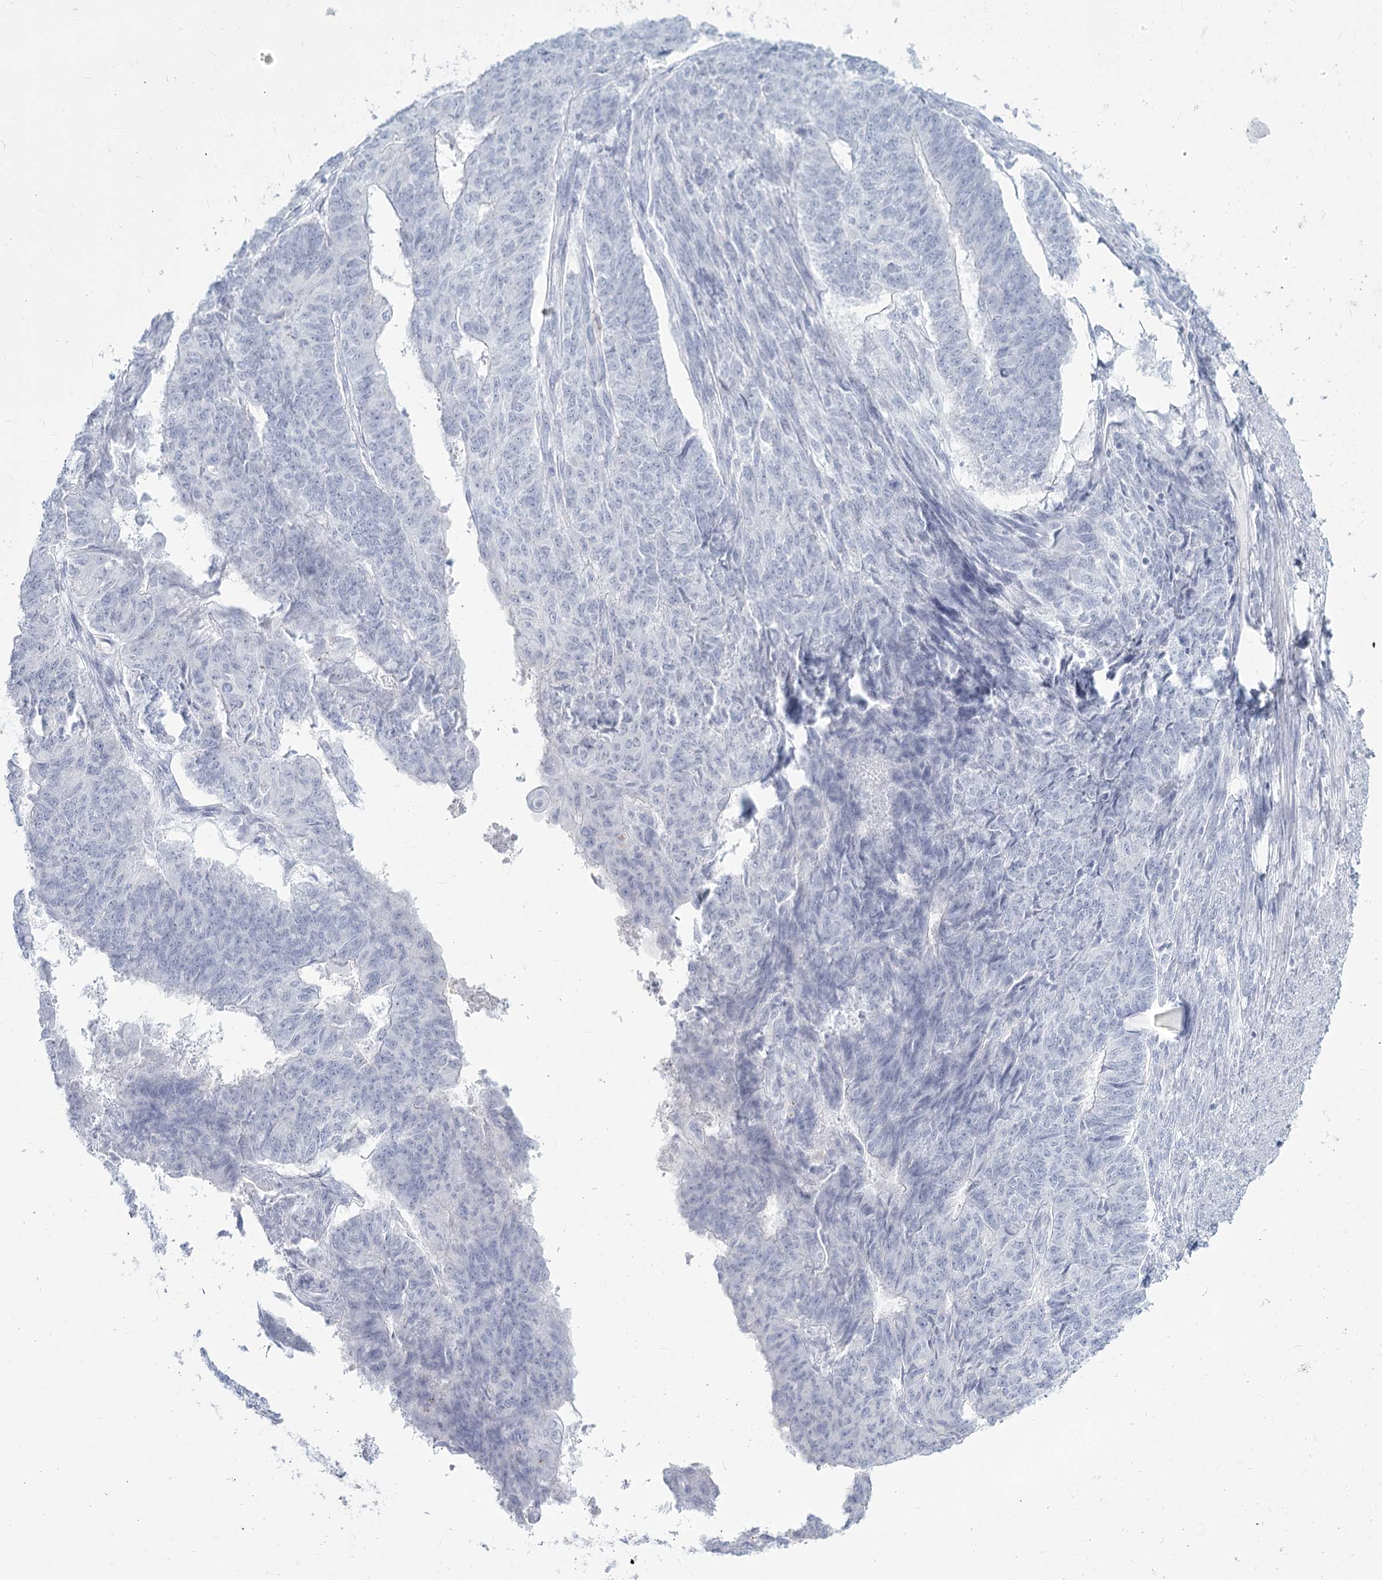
{"staining": {"intensity": "negative", "quantity": "none", "location": "none"}, "tissue": "endometrial cancer", "cell_type": "Tumor cells", "image_type": "cancer", "snomed": [{"axis": "morphology", "description": "Adenocarcinoma, NOS"}, {"axis": "topography", "description": "Endometrium"}], "caption": "DAB (3,3'-diaminobenzidine) immunohistochemical staining of endometrial cancer (adenocarcinoma) demonstrates no significant positivity in tumor cells.", "gene": "SLC6A19", "patient": {"sex": "female", "age": 32}}